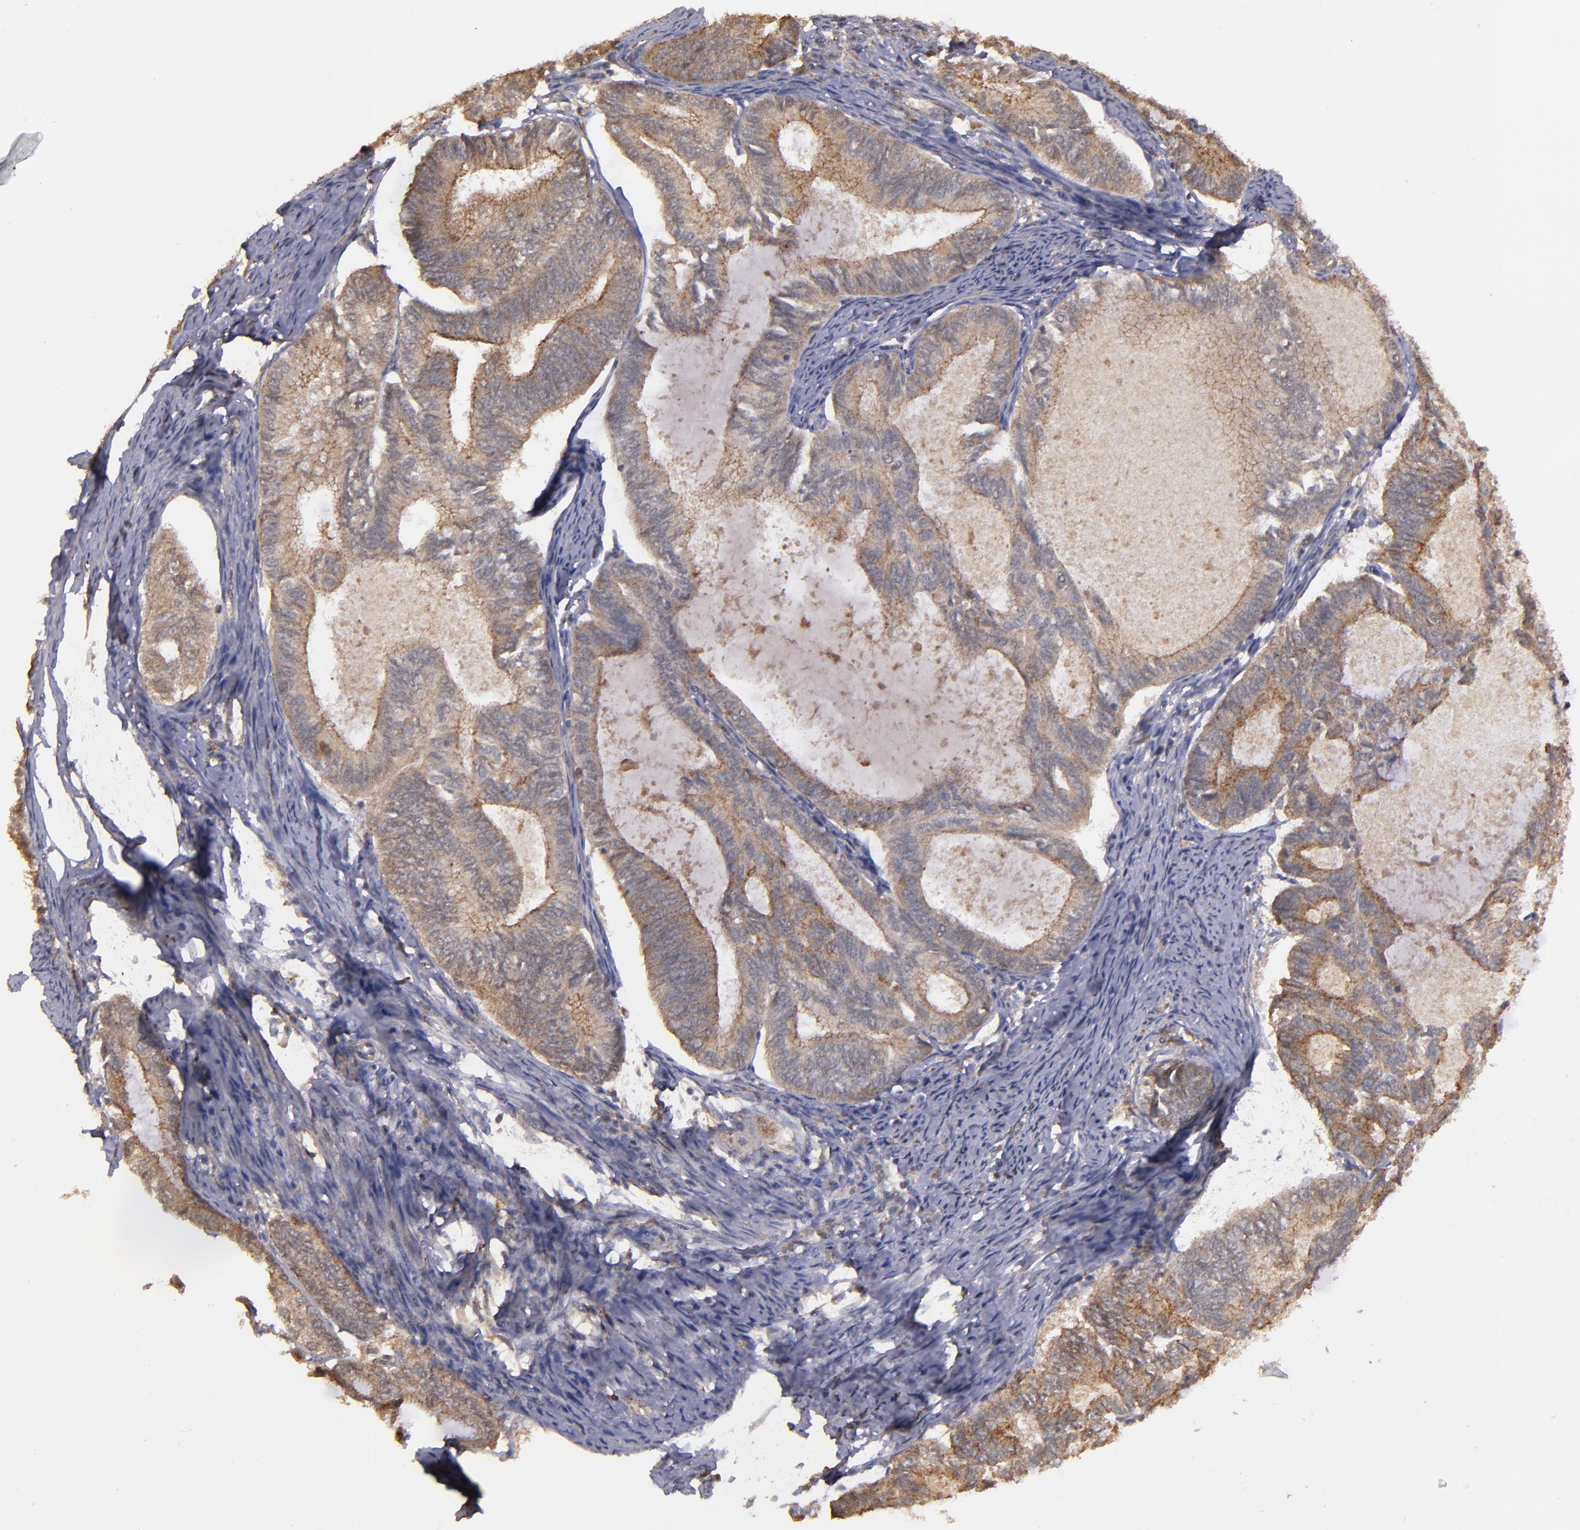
{"staining": {"intensity": "moderate", "quantity": ">75%", "location": "cytoplasmic/membranous"}, "tissue": "endometrial cancer", "cell_type": "Tumor cells", "image_type": "cancer", "snomed": [{"axis": "morphology", "description": "Adenocarcinoma, NOS"}, {"axis": "topography", "description": "Endometrium"}], "caption": "Endometrial cancer (adenocarcinoma) tissue reveals moderate cytoplasmic/membranous expression in about >75% of tumor cells (DAB (3,3'-diaminobenzidine) IHC, brown staining for protein, blue staining for nuclei).", "gene": "SIPA1L1", "patient": {"sex": "female", "age": 86}}